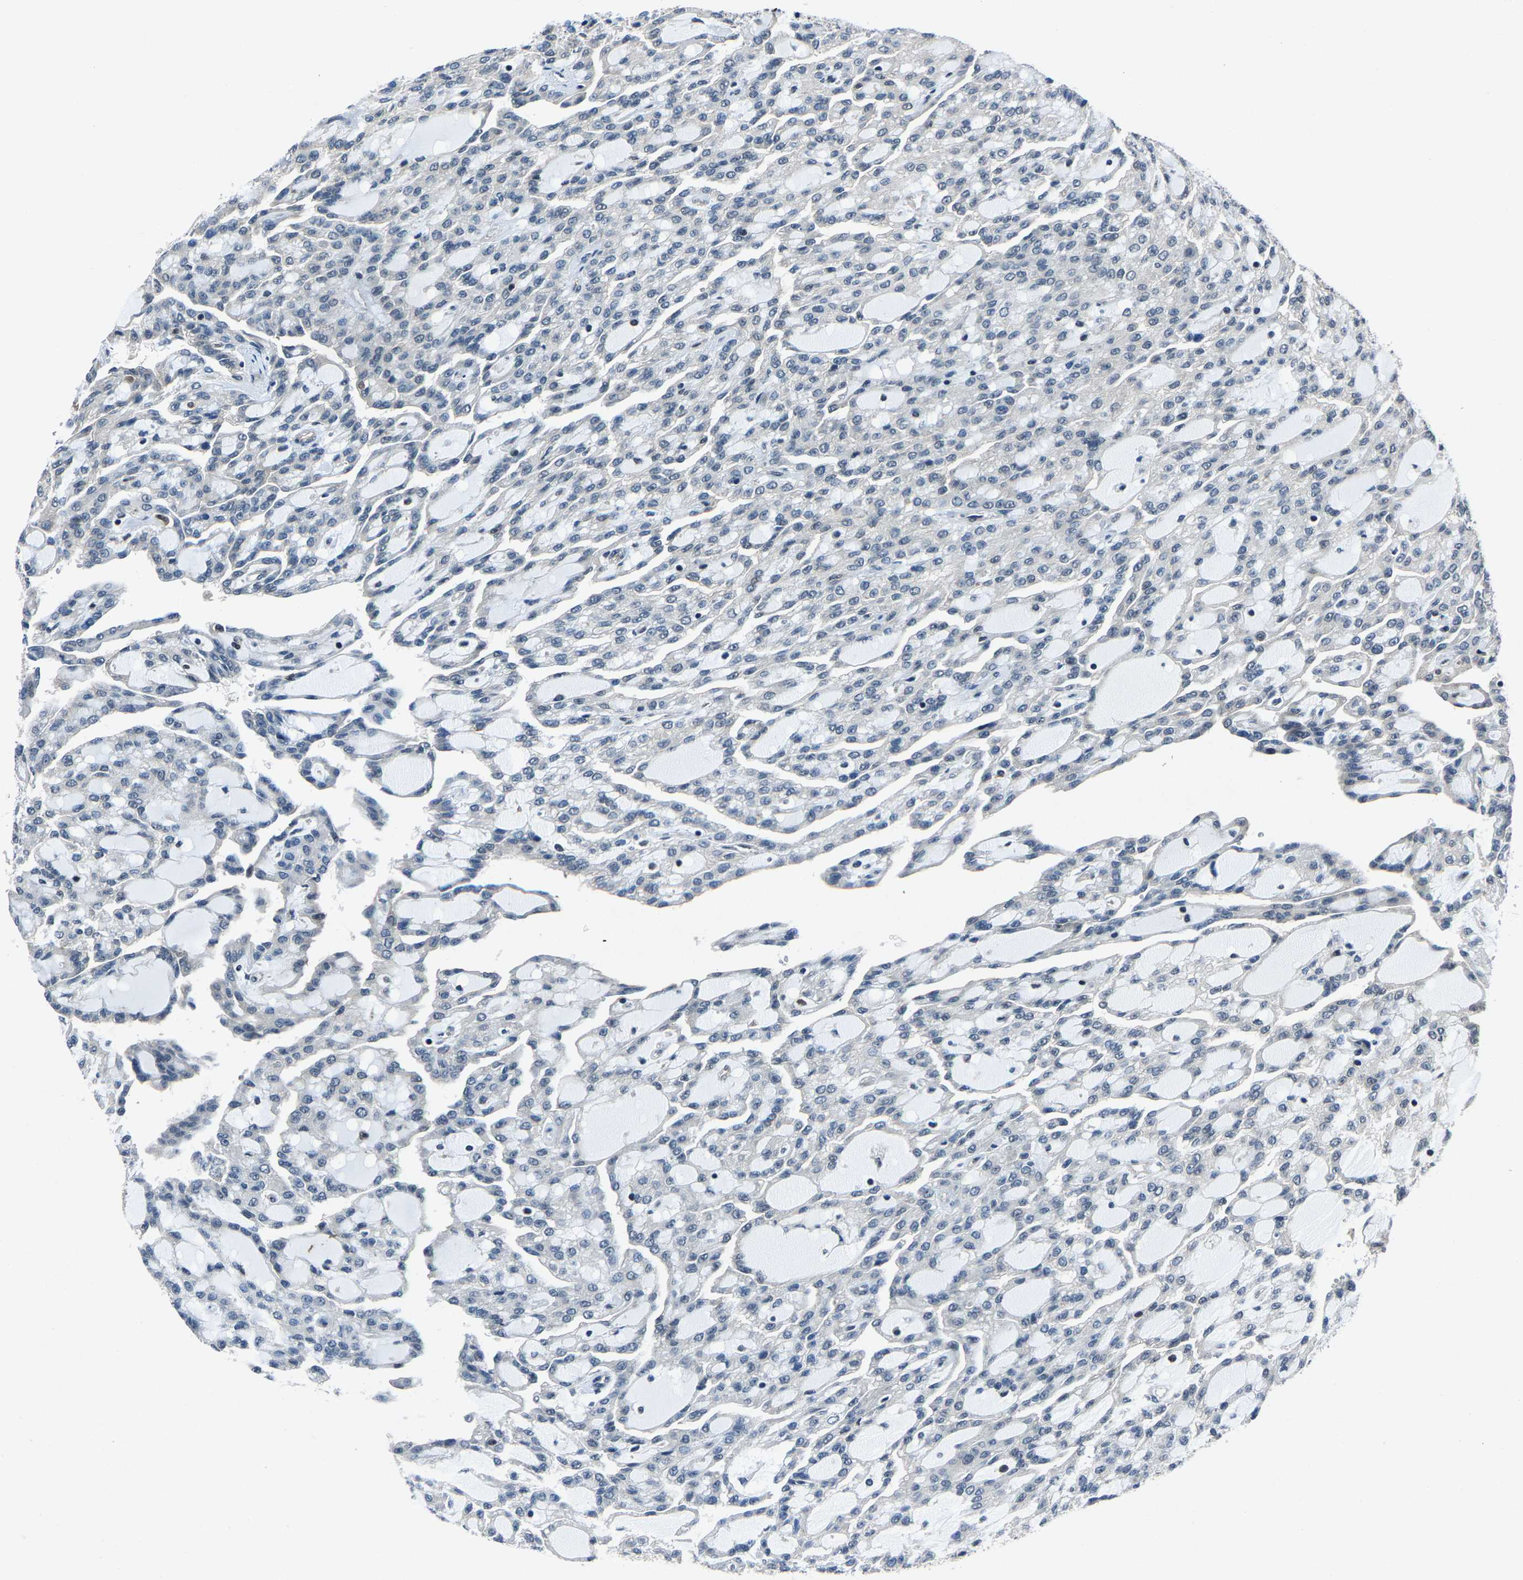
{"staining": {"intensity": "negative", "quantity": "none", "location": "none"}, "tissue": "renal cancer", "cell_type": "Tumor cells", "image_type": "cancer", "snomed": [{"axis": "morphology", "description": "Adenocarcinoma, NOS"}, {"axis": "topography", "description": "Kidney"}], "caption": "Photomicrograph shows no significant protein positivity in tumor cells of renal adenocarcinoma.", "gene": "ATXN3", "patient": {"sex": "male", "age": 63}}